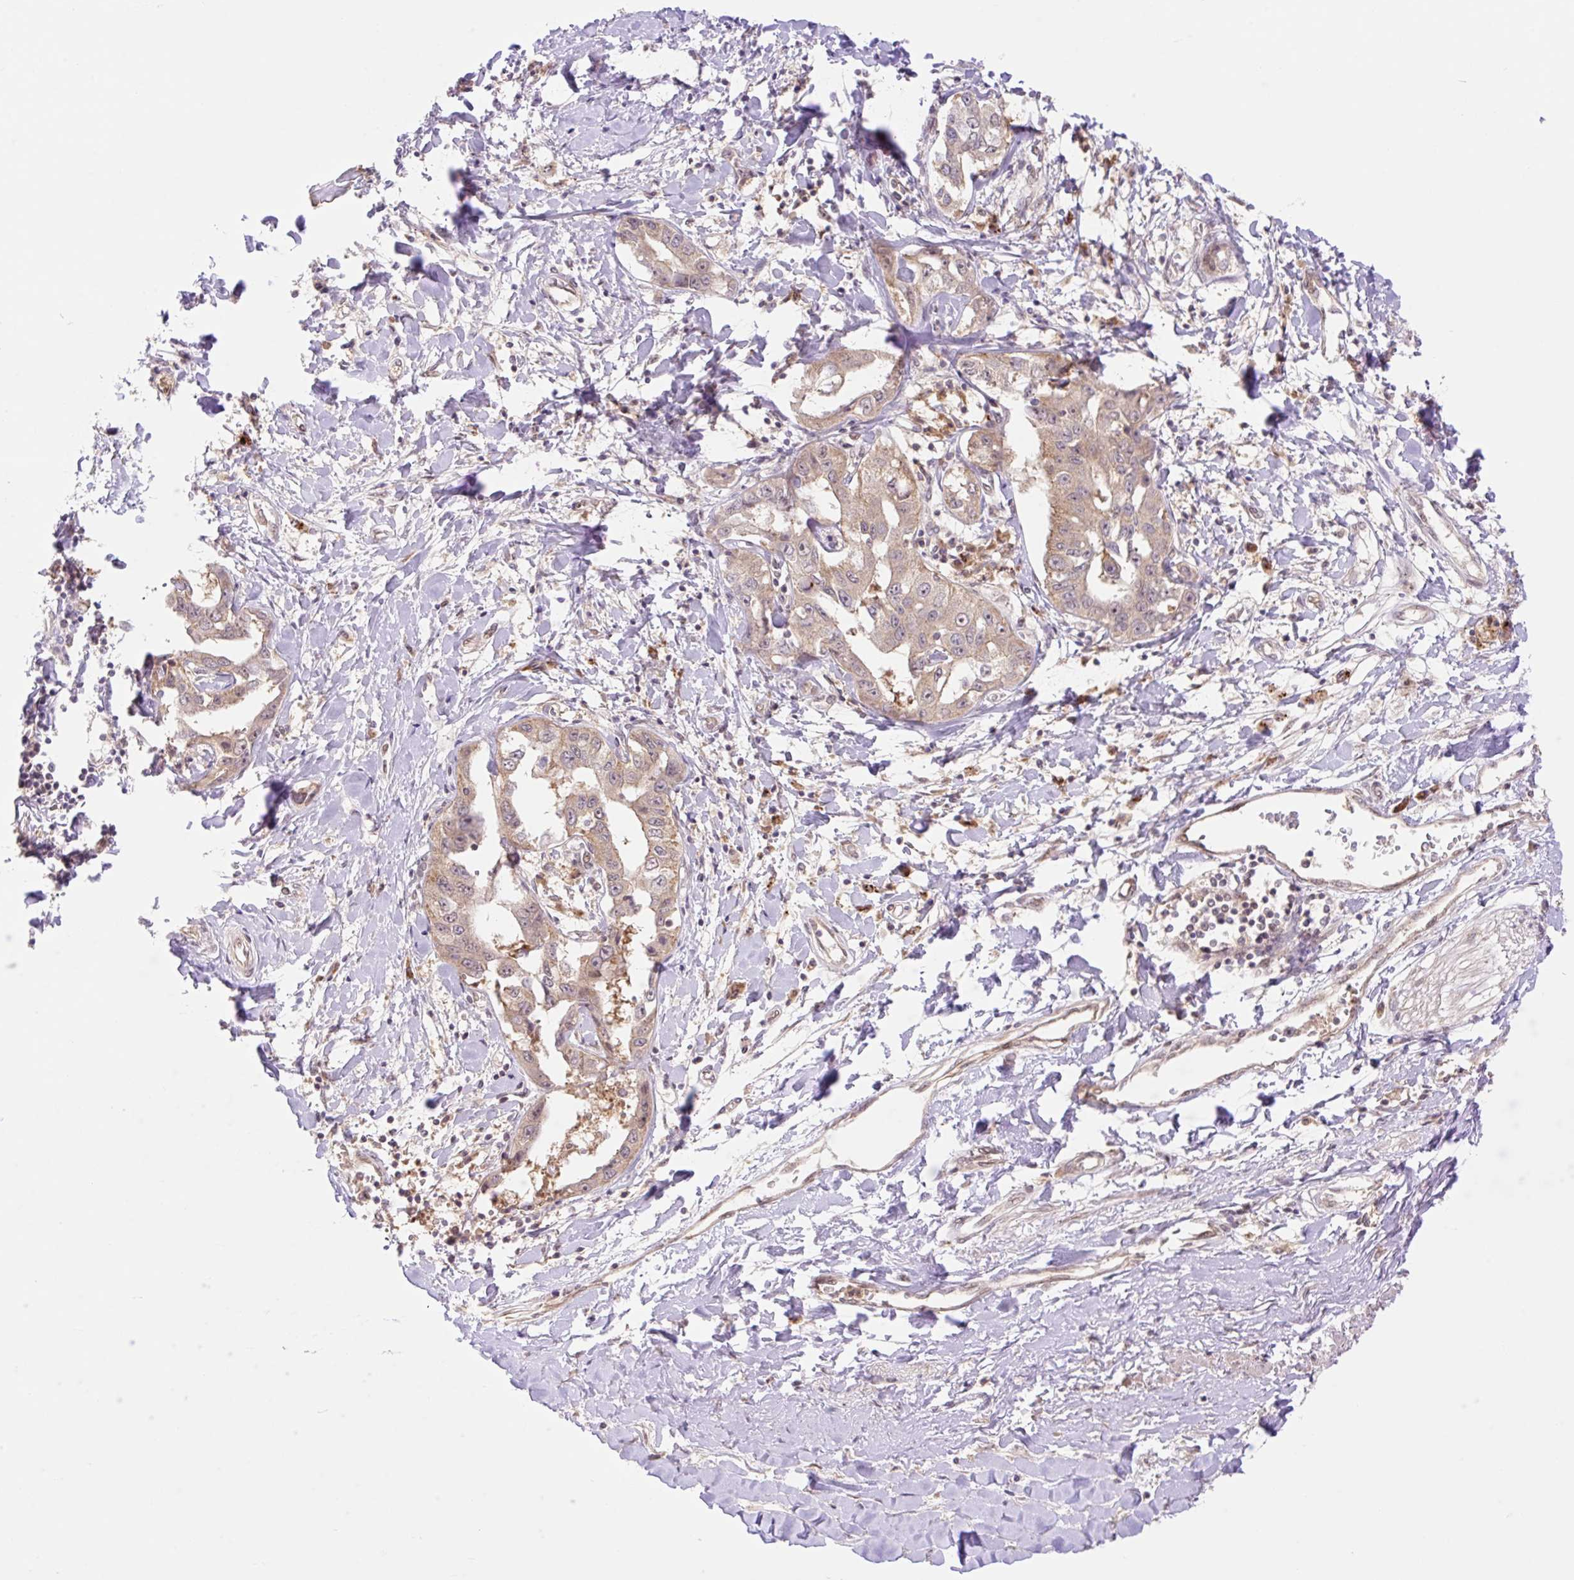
{"staining": {"intensity": "weak", "quantity": ">75%", "location": "cytoplasmic/membranous,nuclear"}, "tissue": "liver cancer", "cell_type": "Tumor cells", "image_type": "cancer", "snomed": [{"axis": "morphology", "description": "Cholangiocarcinoma"}, {"axis": "topography", "description": "Liver"}], "caption": "Protein staining exhibits weak cytoplasmic/membranous and nuclear expression in approximately >75% of tumor cells in liver cancer.", "gene": "VPS25", "patient": {"sex": "male", "age": 59}}